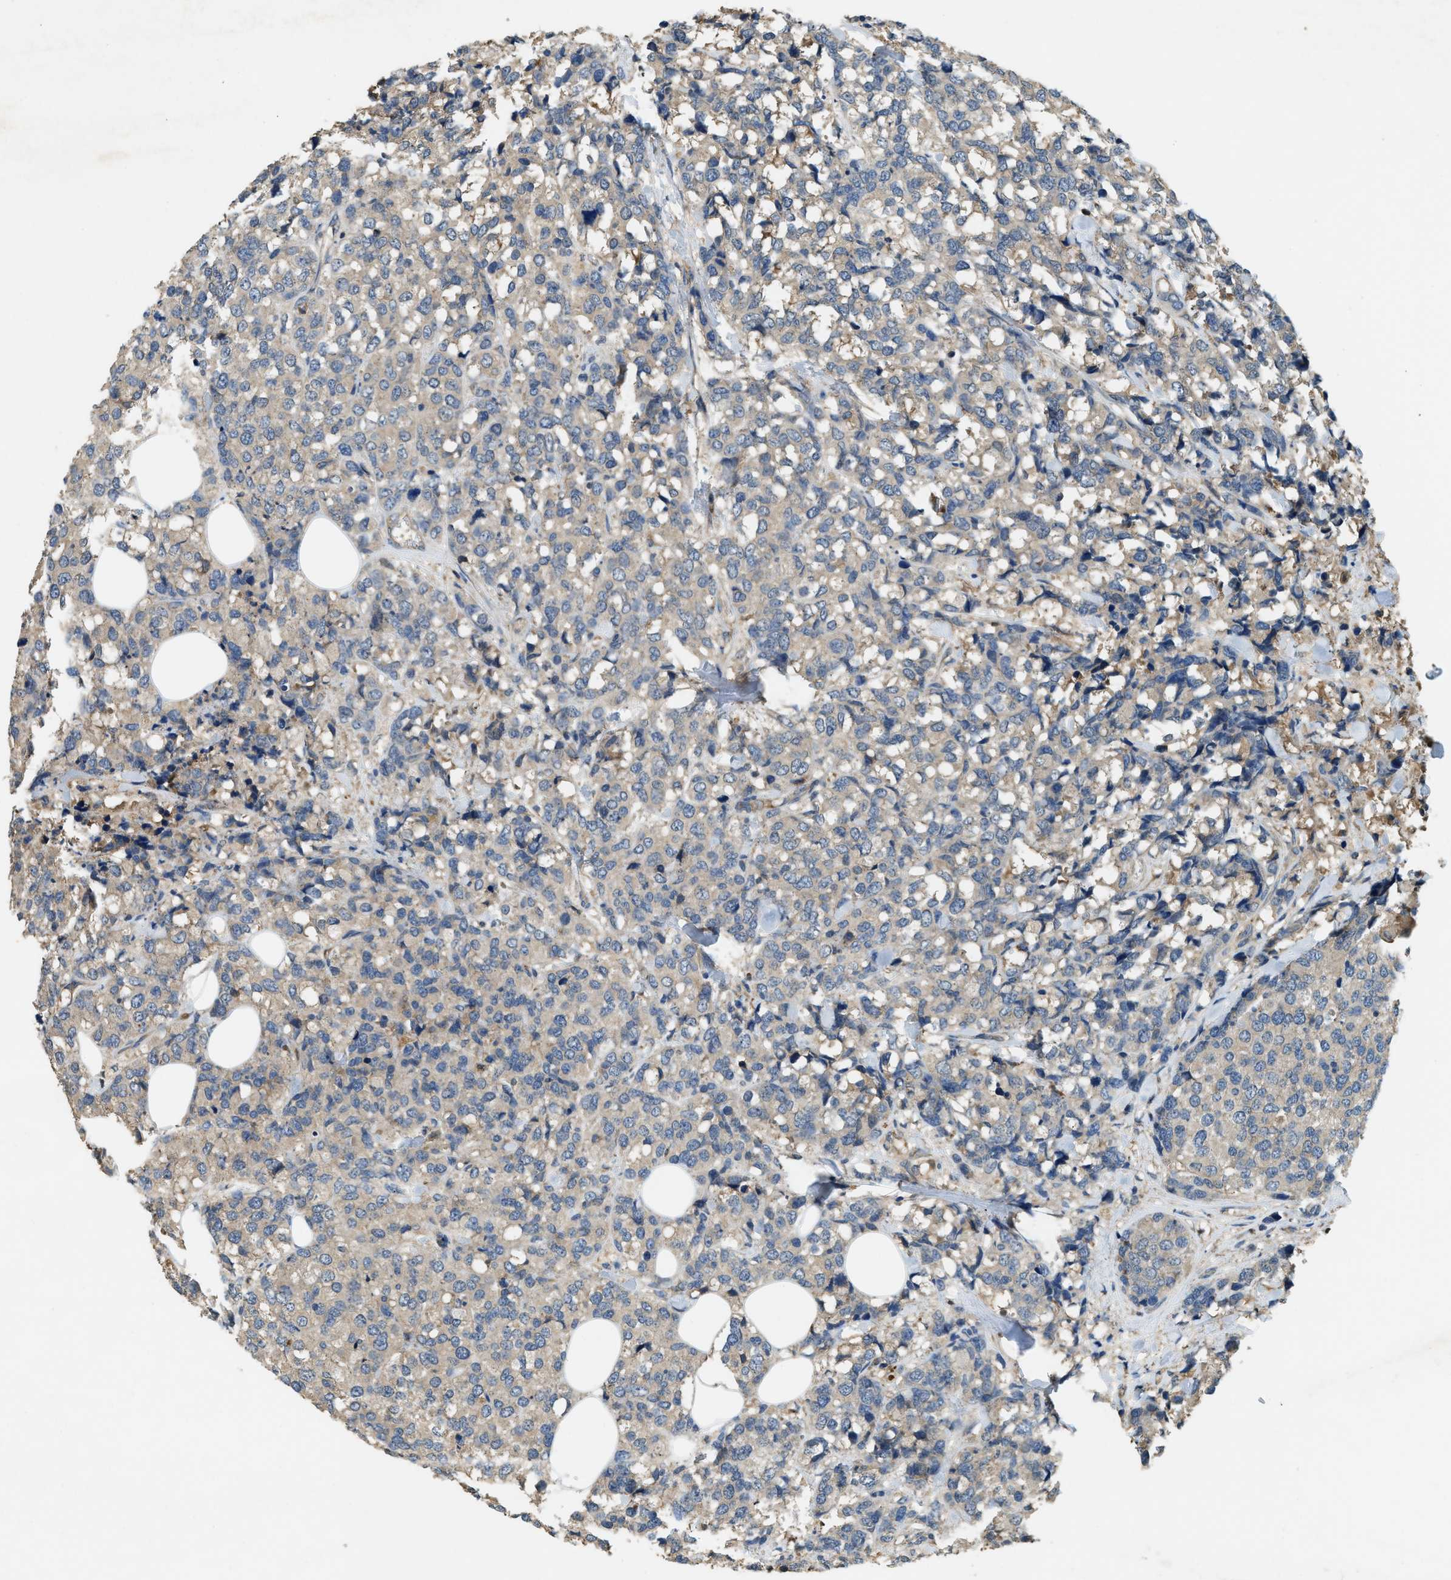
{"staining": {"intensity": "weak", "quantity": ">75%", "location": "cytoplasmic/membranous"}, "tissue": "breast cancer", "cell_type": "Tumor cells", "image_type": "cancer", "snomed": [{"axis": "morphology", "description": "Lobular carcinoma"}, {"axis": "topography", "description": "Breast"}], "caption": "Immunohistochemical staining of human breast cancer displays low levels of weak cytoplasmic/membranous expression in approximately >75% of tumor cells.", "gene": "CFLAR", "patient": {"sex": "female", "age": 59}}